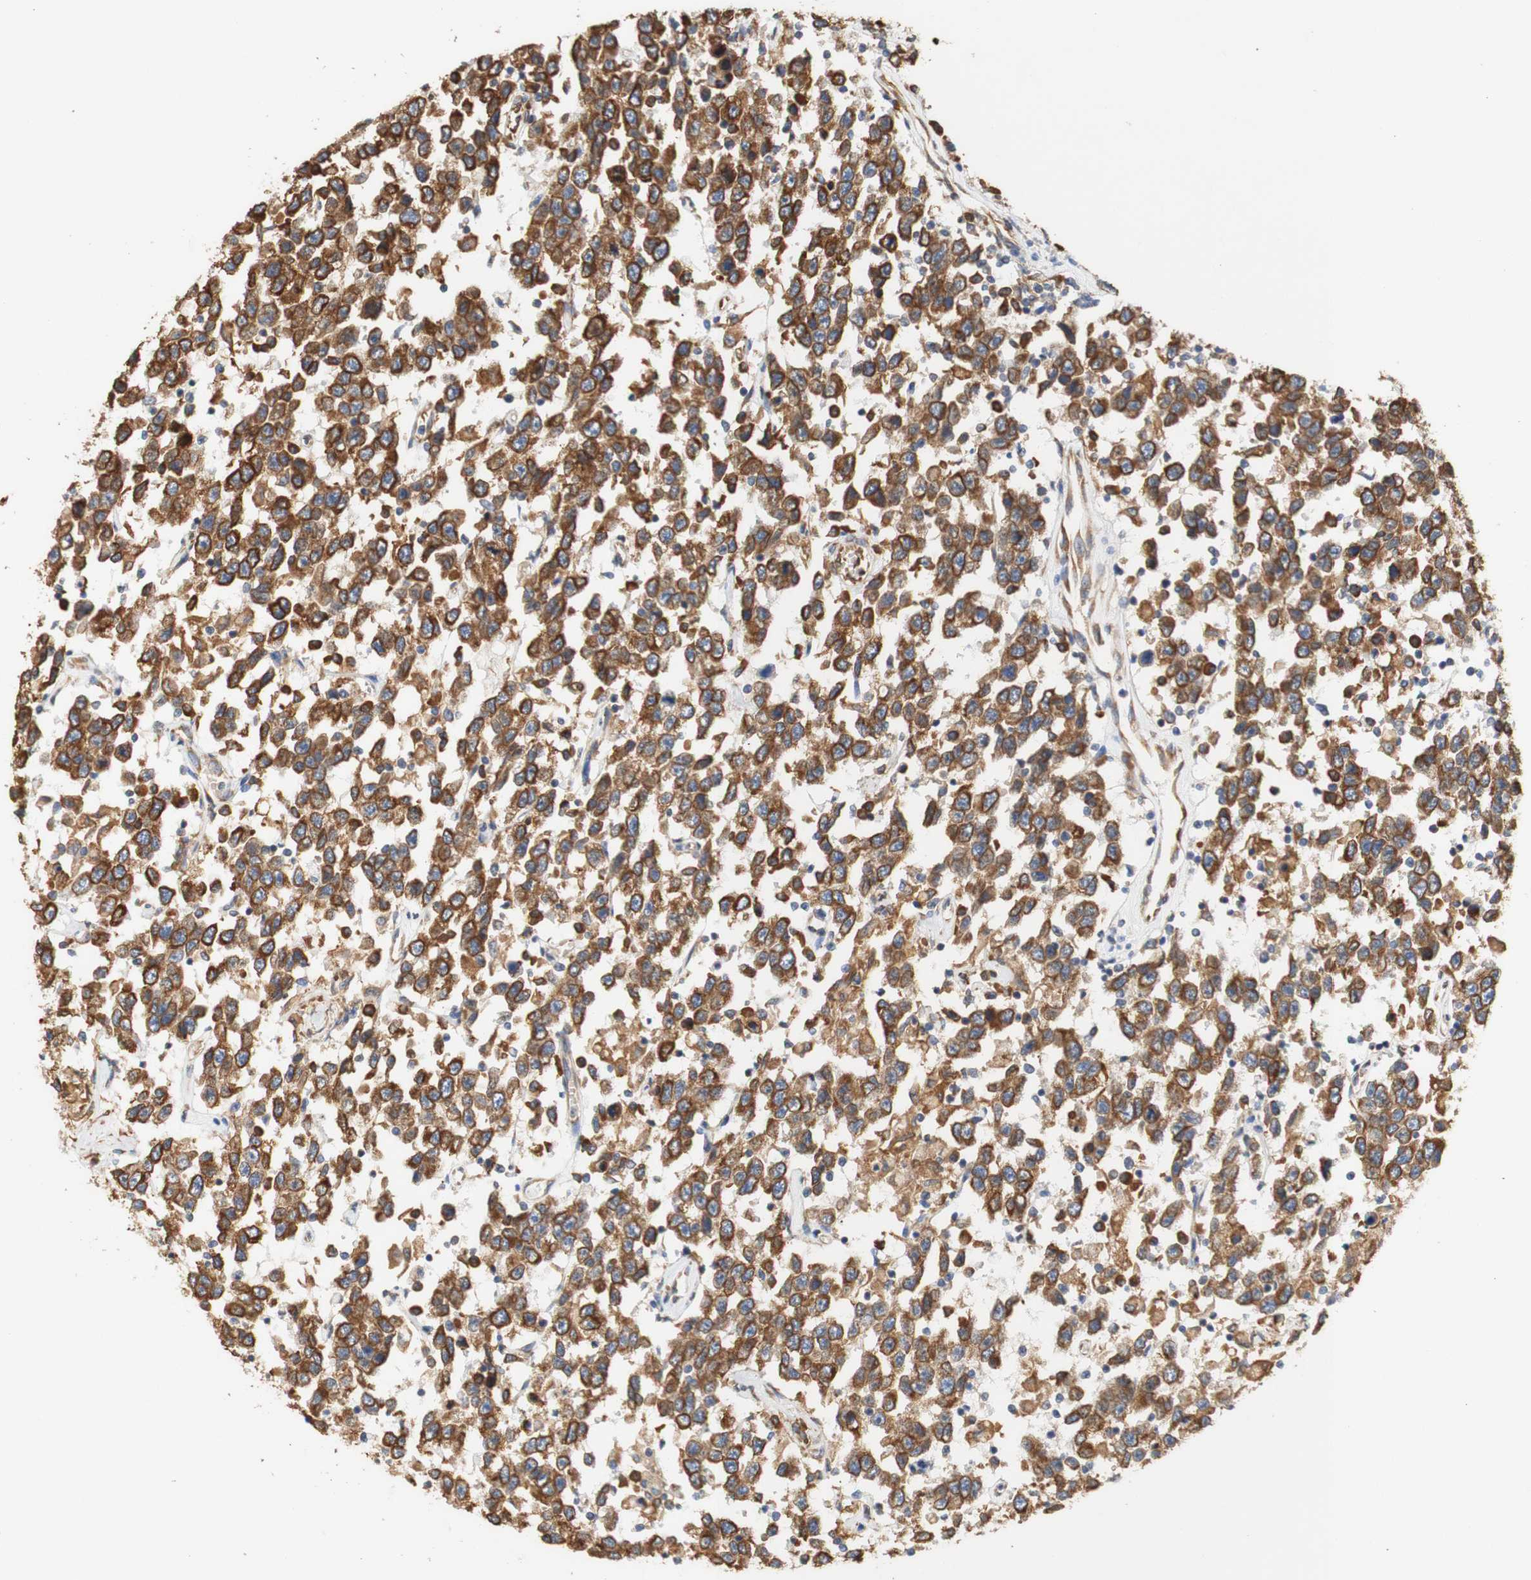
{"staining": {"intensity": "moderate", "quantity": ">75%", "location": "cytoplasmic/membranous"}, "tissue": "testis cancer", "cell_type": "Tumor cells", "image_type": "cancer", "snomed": [{"axis": "morphology", "description": "Seminoma, NOS"}, {"axis": "topography", "description": "Testis"}], "caption": "Immunohistochemistry (IHC) micrograph of human testis cancer stained for a protein (brown), which shows medium levels of moderate cytoplasmic/membranous expression in approximately >75% of tumor cells.", "gene": "EIF2AK4", "patient": {"sex": "male", "age": 41}}